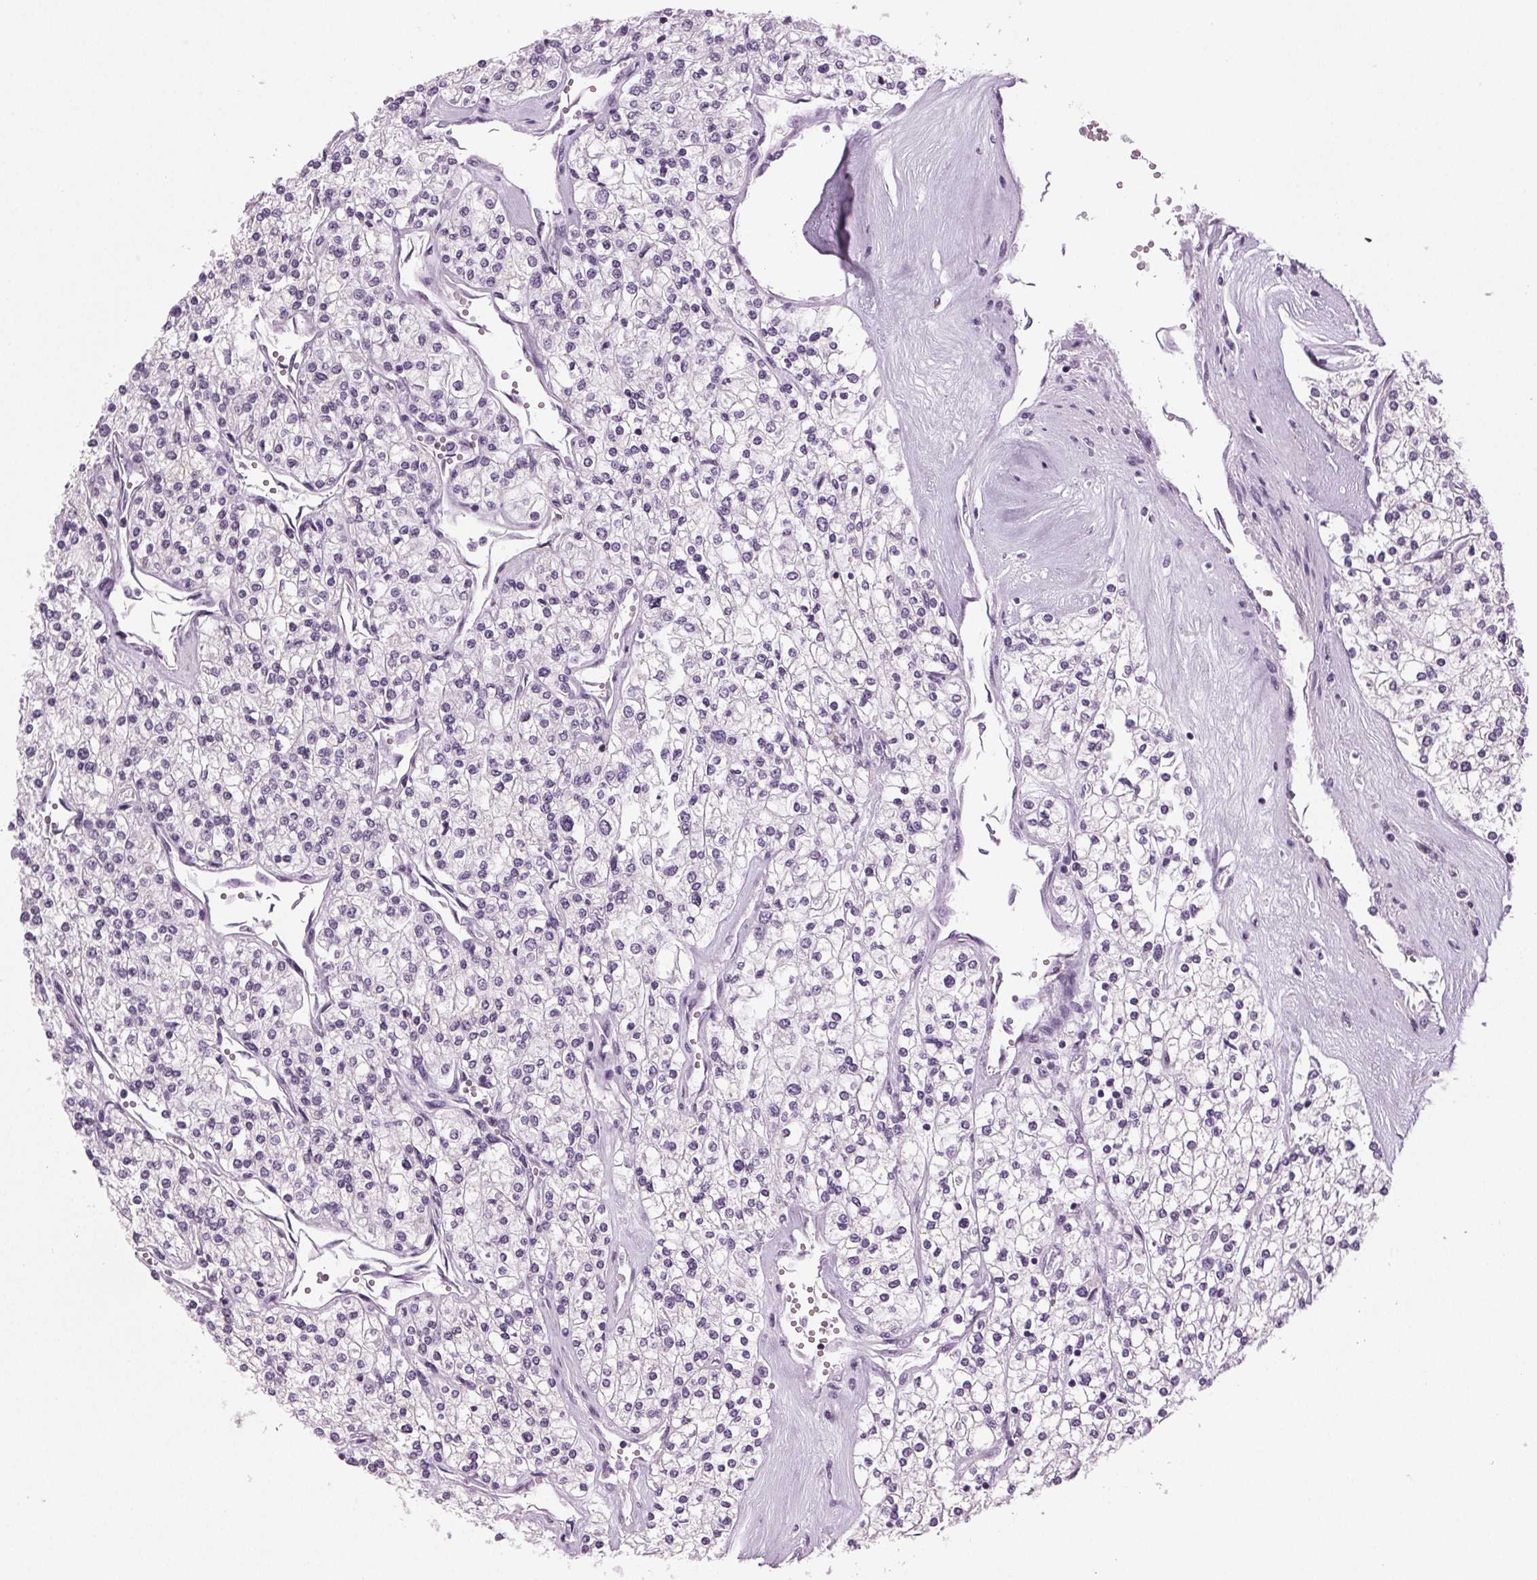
{"staining": {"intensity": "negative", "quantity": "none", "location": "none"}, "tissue": "renal cancer", "cell_type": "Tumor cells", "image_type": "cancer", "snomed": [{"axis": "morphology", "description": "Adenocarcinoma, NOS"}, {"axis": "topography", "description": "Kidney"}], "caption": "A high-resolution image shows IHC staining of renal cancer, which demonstrates no significant expression in tumor cells. (DAB immunohistochemistry (IHC), high magnification).", "gene": "DNAH12", "patient": {"sex": "male", "age": 80}}